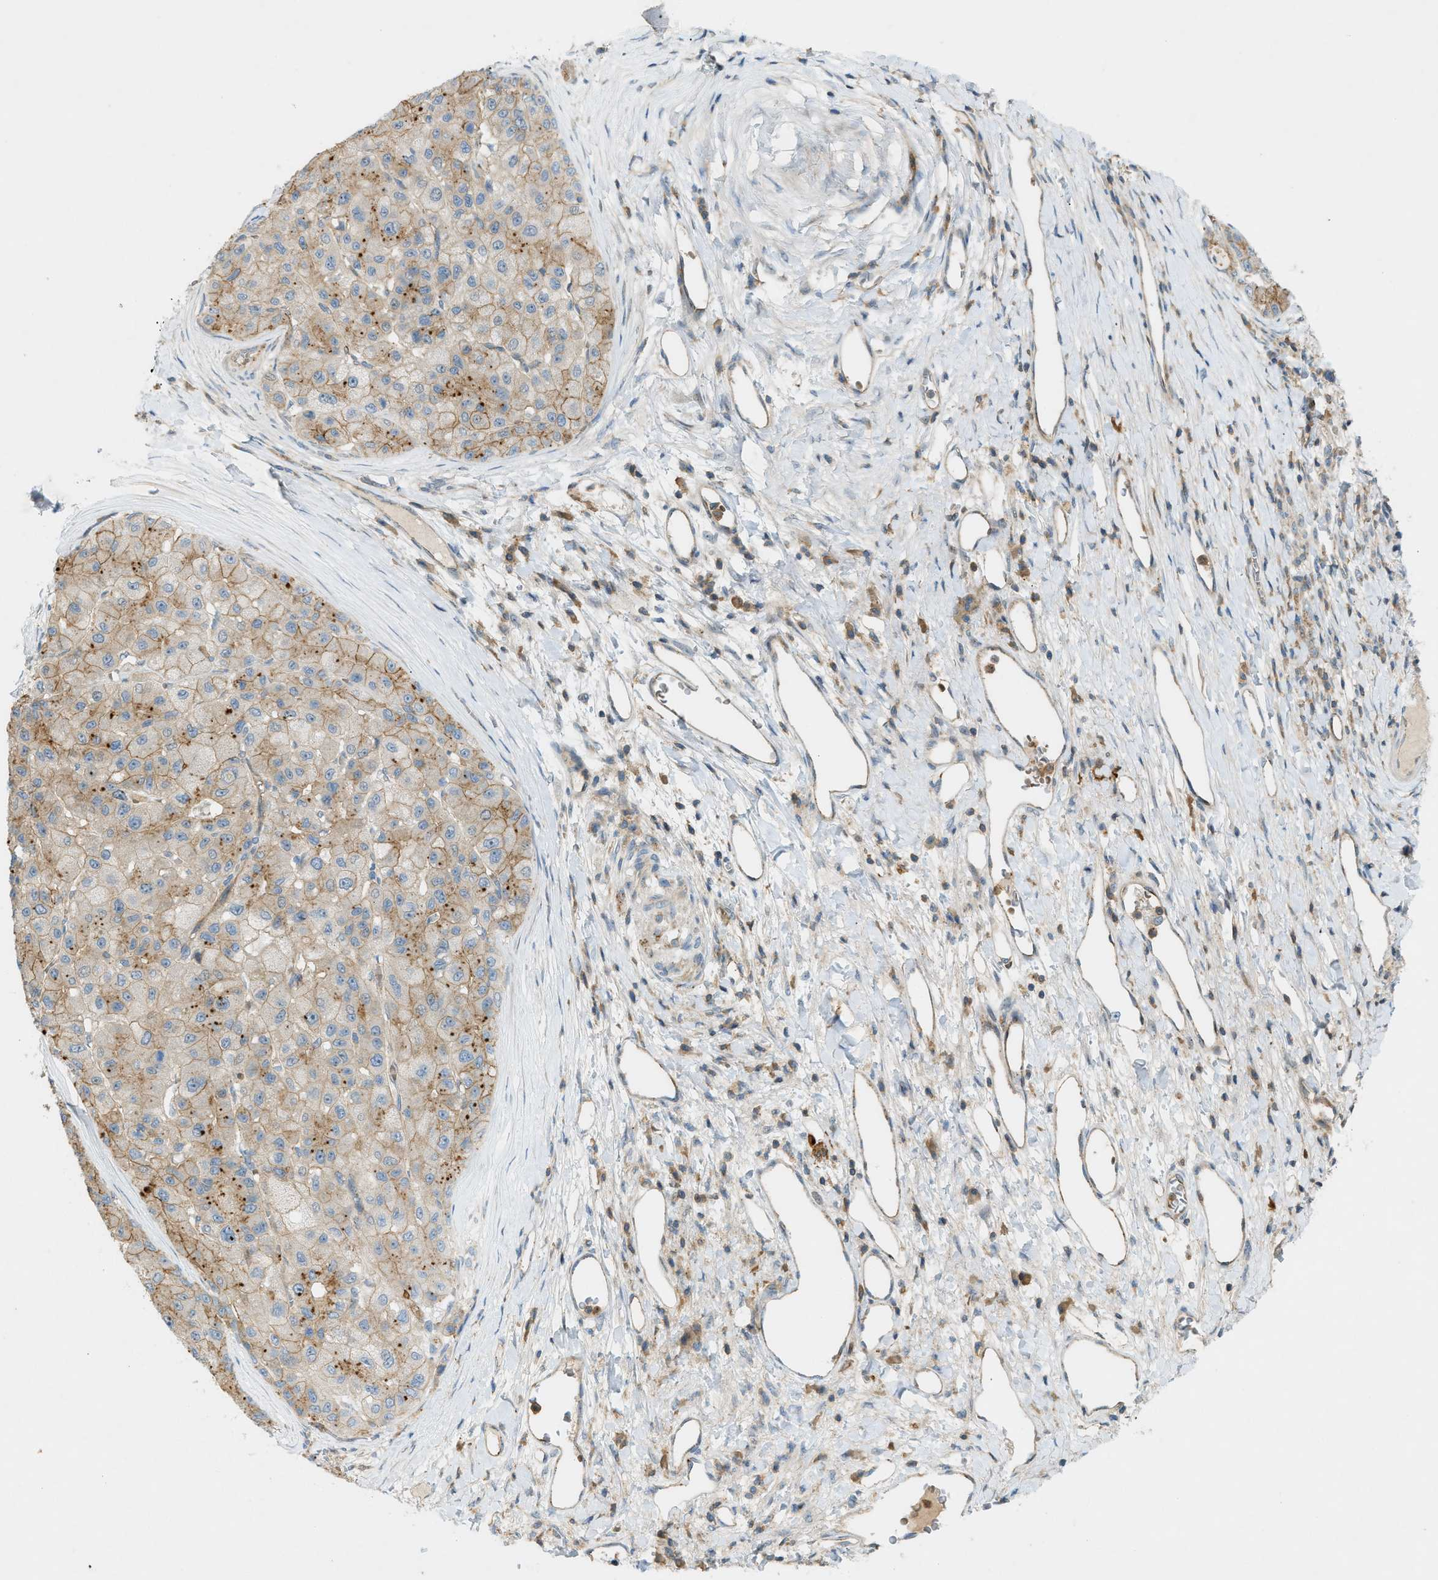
{"staining": {"intensity": "moderate", "quantity": "25%-75%", "location": "cytoplasmic/membranous"}, "tissue": "liver cancer", "cell_type": "Tumor cells", "image_type": "cancer", "snomed": [{"axis": "morphology", "description": "Carcinoma, Hepatocellular, NOS"}, {"axis": "topography", "description": "Liver"}], "caption": "Immunohistochemical staining of human liver hepatocellular carcinoma exhibits medium levels of moderate cytoplasmic/membranous staining in about 25%-75% of tumor cells.", "gene": "GRK6", "patient": {"sex": "male", "age": 80}}